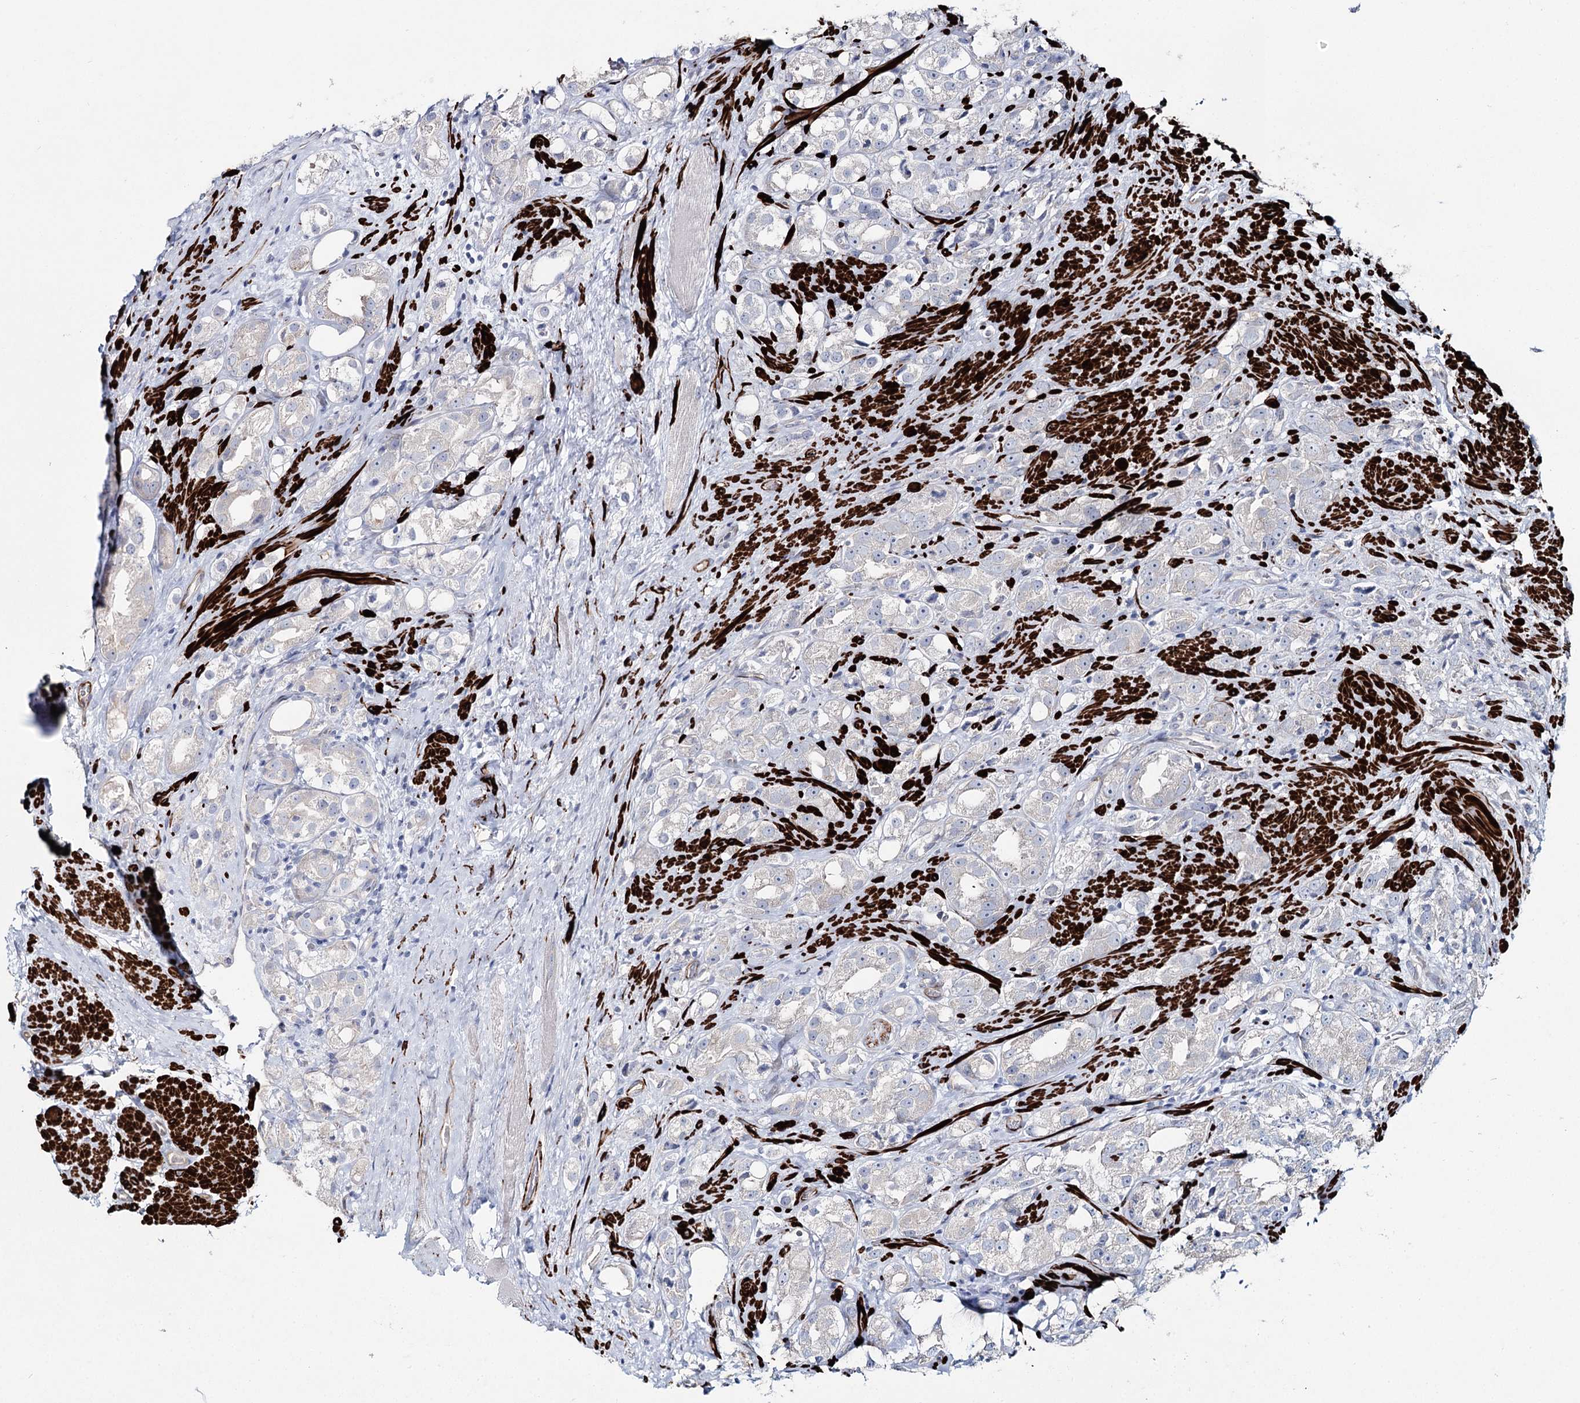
{"staining": {"intensity": "negative", "quantity": "none", "location": "none"}, "tissue": "prostate cancer", "cell_type": "Tumor cells", "image_type": "cancer", "snomed": [{"axis": "morphology", "description": "Adenocarcinoma, NOS"}, {"axis": "topography", "description": "Prostate"}], "caption": "Histopathology image shows no protein staining in tumor cells of prostate cancer (adenocarcinoma) tissue.", "gene": "SUMF1", "patient": {"sex": "male", "age": 79}}